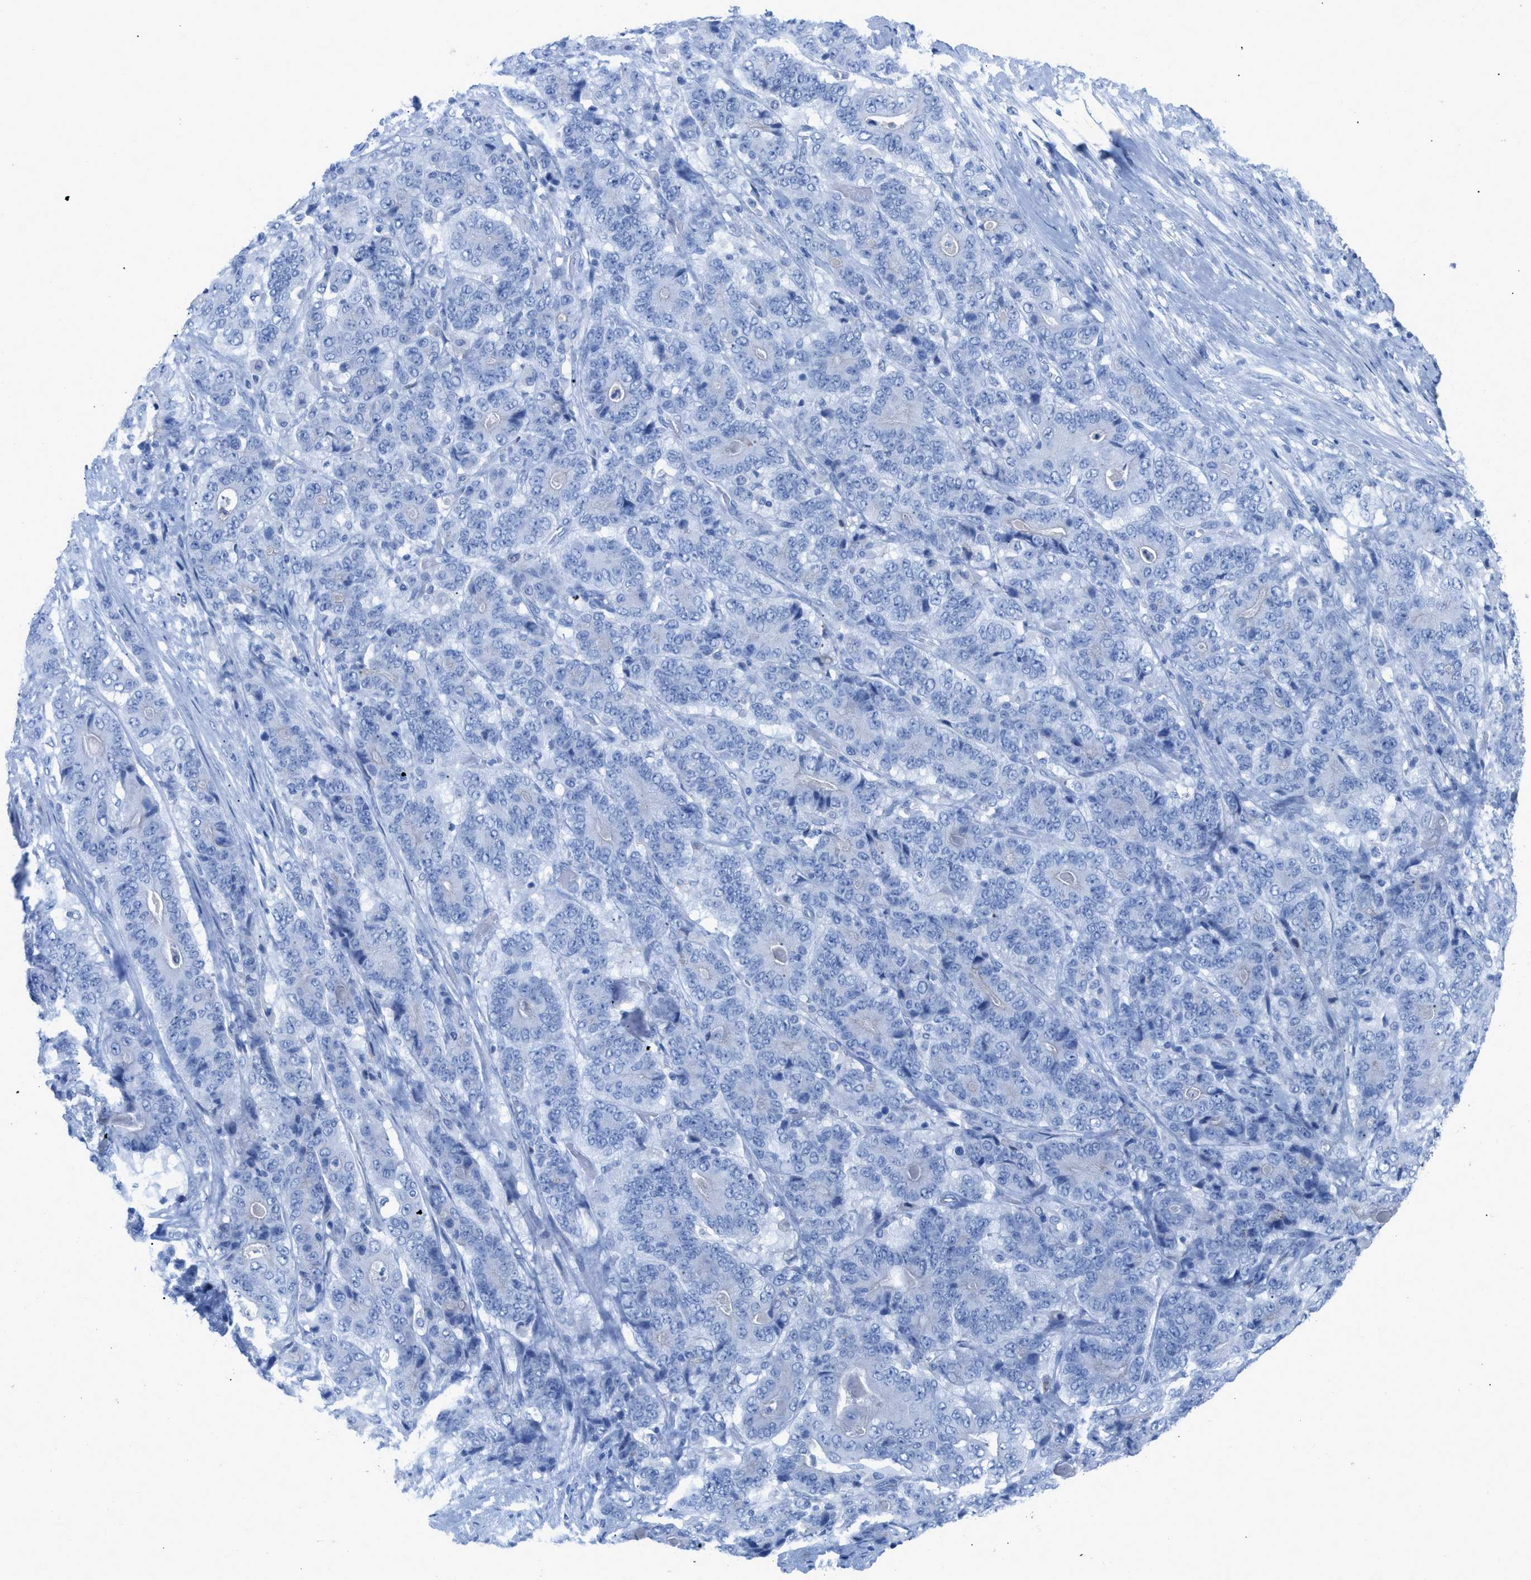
{"staining": {"intensity": "negative", "quantity": "none", "location": "none"}, "tissue": "stomach cancer", "cell_type": "Tumor cells", "image_type": "cancer", "snomed": [{"axis": "morphology", "description": "Adenocarcinoma, NOS"}, {"axis": "topography", "description": "Stomach"}], "caption": "This image is of adenocarcinoma (stomach) stained with immunohistochemistry to label a protein in brown with the nuclei are counter-stained blue. There is no expression in tumor cells. (Brightfield microscopy of DAB IHC at high magnification).", "gene": "TCL1A", "patient": {"sex": "female", "age": 73}}